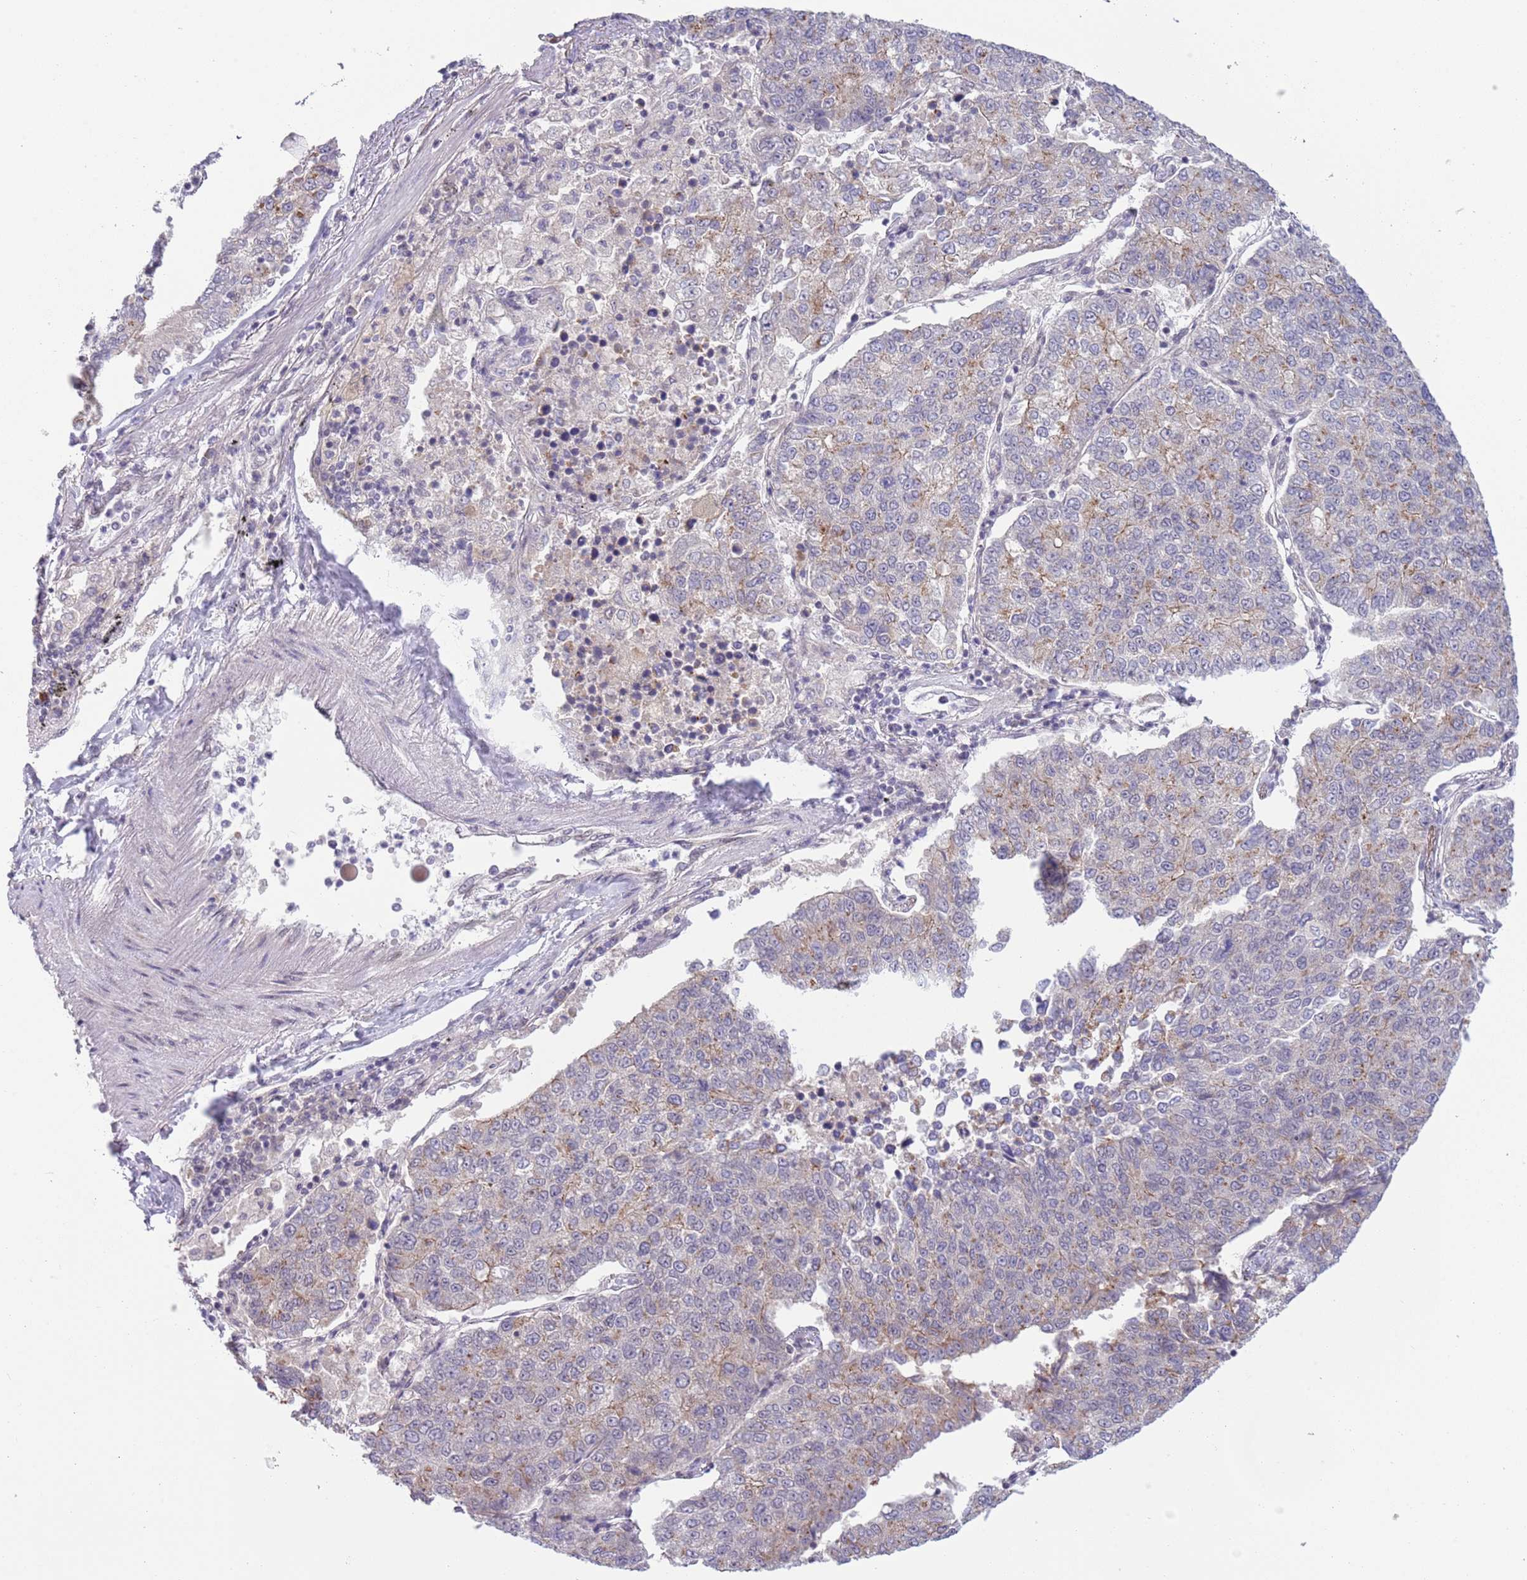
{"staining": {"intensity": "negative", "quantity": "none", "location": "none"}, "tissue": "lung cancer", "cell_type": "Tumor cells", "image_type": "cancer", "snomed": [{"axis": "morphology", "description": "Squamous cell carcinoma, NOS"}, {"axis": "topography", "description": "Lung"}], "caption": "Lung cancer was stained to show a protein in brown. There is no significant staining in tumor cells.", "gene": "TM2D1", "patient": {"sex": "female", "age": 70}}